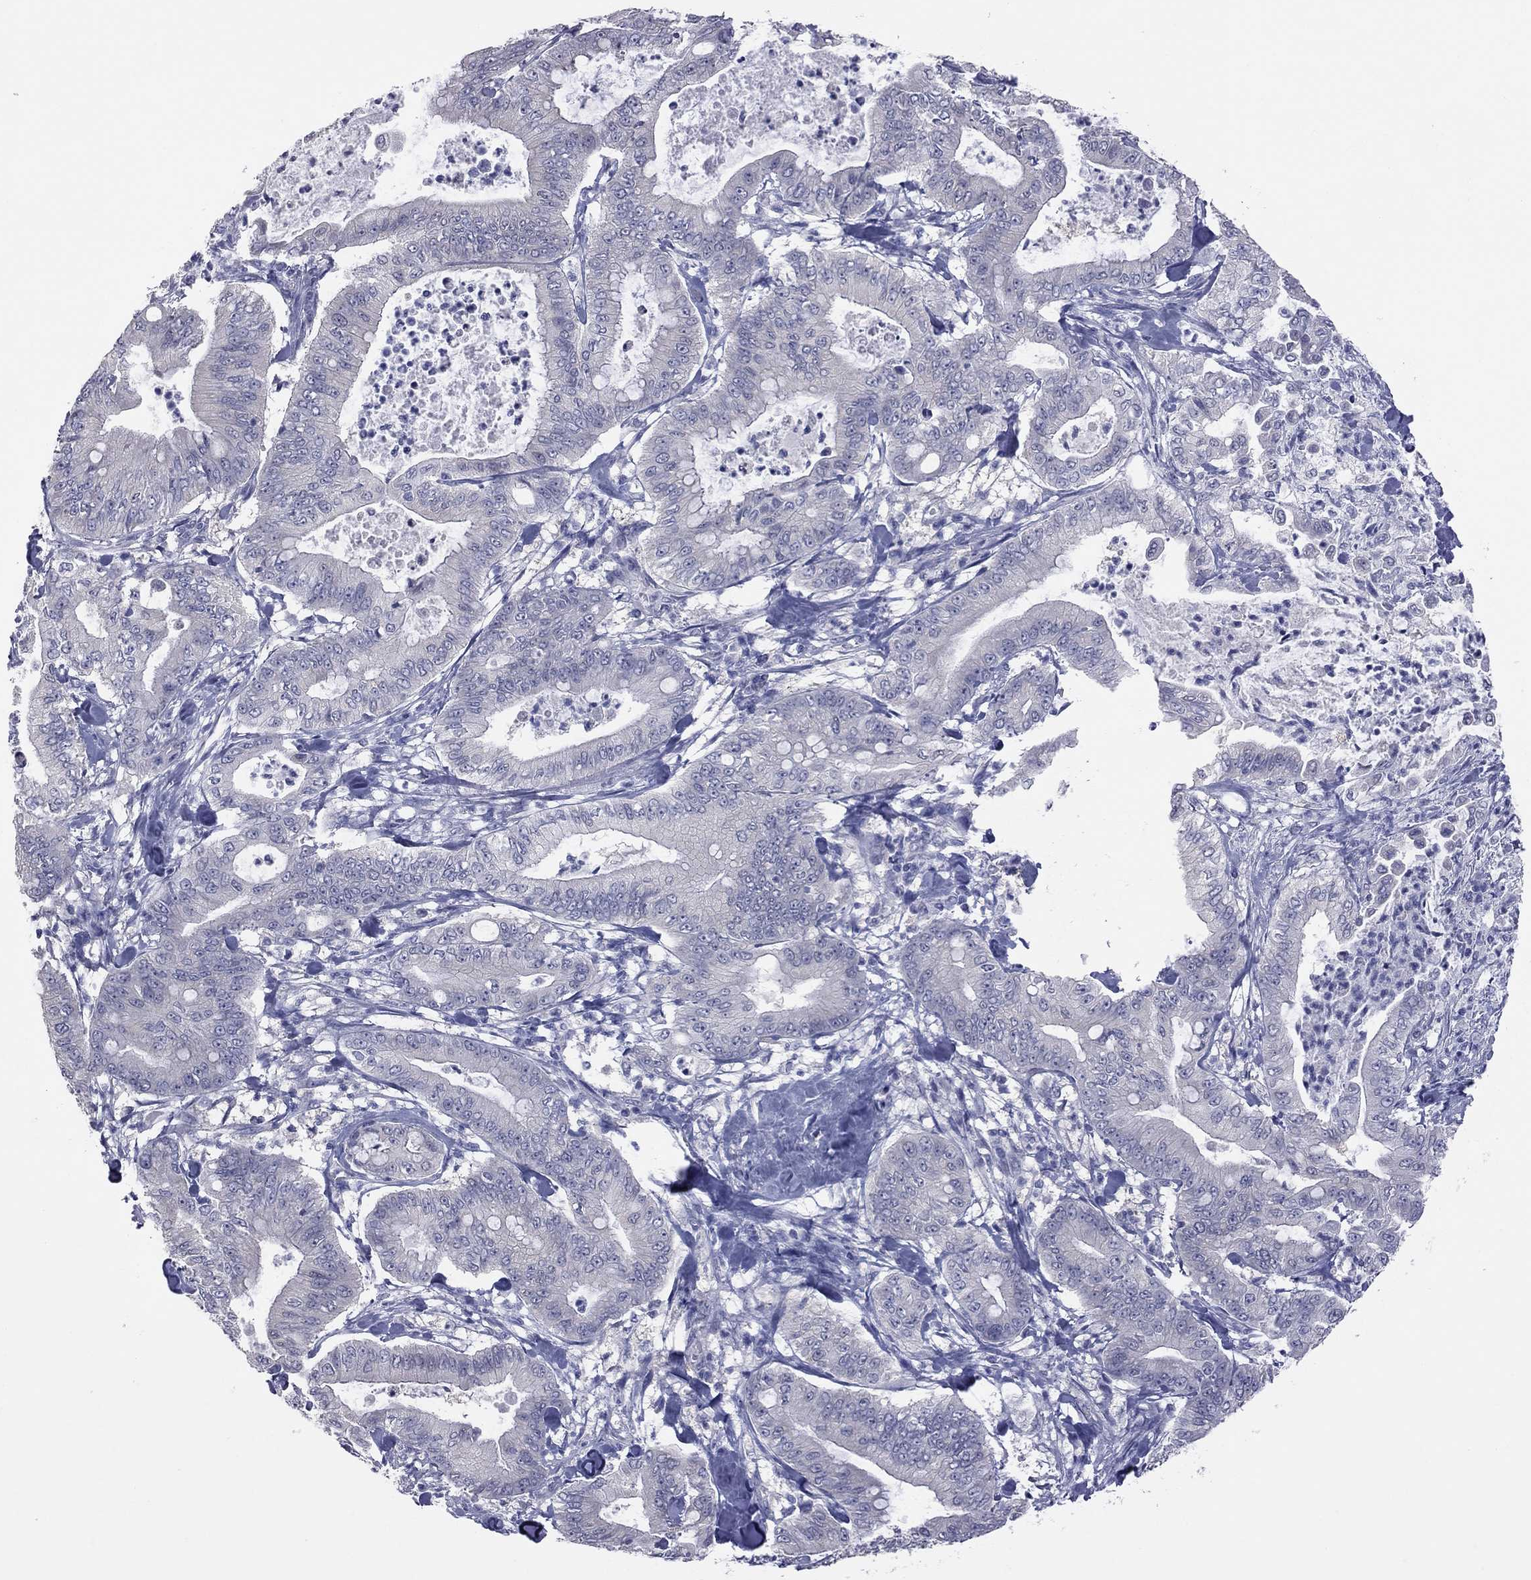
{"staining": {"intensity": "negative", "quantity": "none", "location": "none"}, "tissue": "pancreatic cancer", "cell_type": "Tumor cells", "image_type": "cancer", "snomed": [{"axis": "morphology", "description": "Adenocarcinoma, NOS"}, {"axis": "topography", "description": "Pancreas"}], "caption": "A high-resolution histopathology image shows immunohistochemistry (IHC) staining of pancreatic adenocarcinoma, which shows no significant expression in tumor cells.", "gene": "HYLS1", "patient": {"sex": "male", "age": 71}}